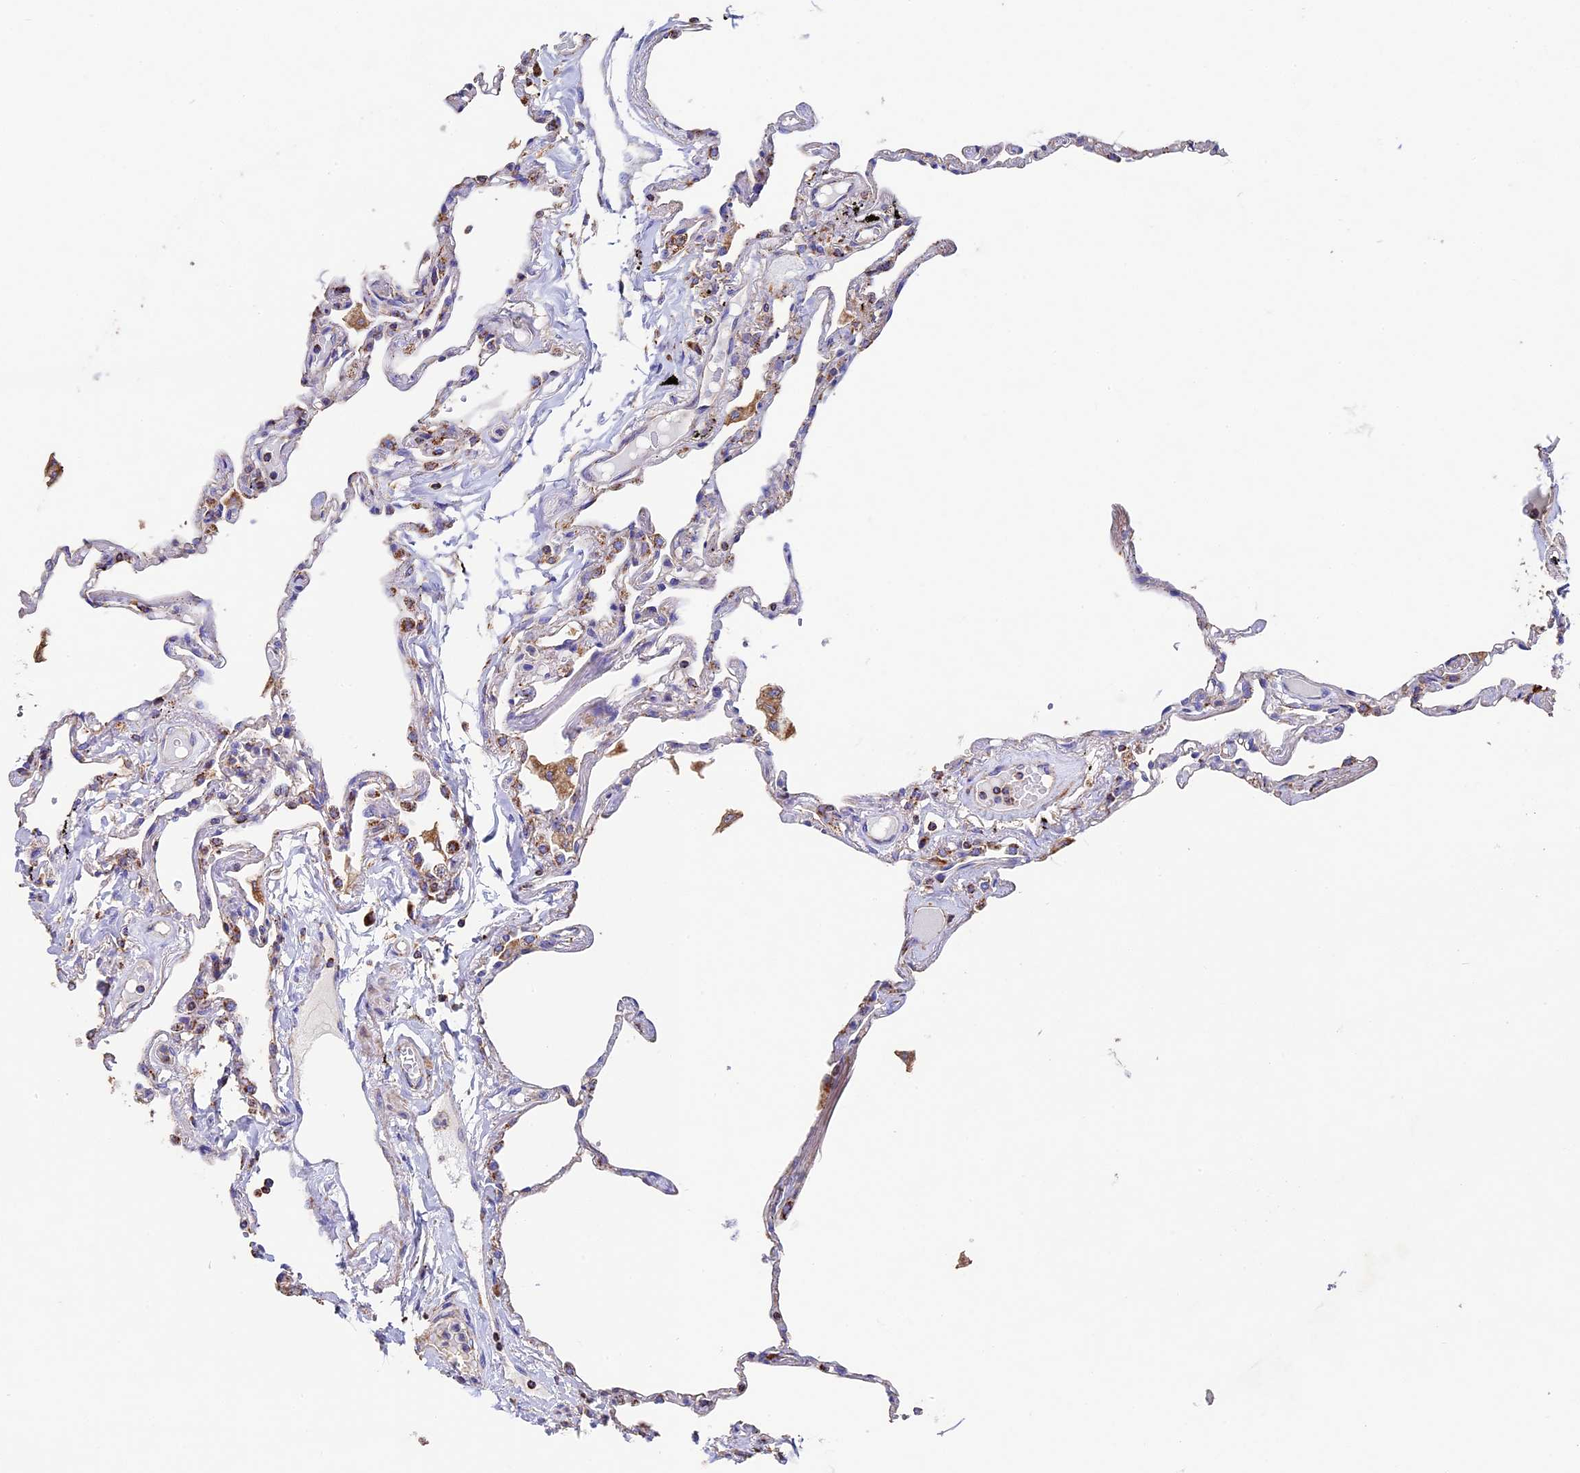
{"staining": {"intensity": "moderate", "quantity": "25%-75%", "location": "cytoplasmic/membranous"}, "tissue": "lung", "cell_type": "Alveolar cells", "image_type": "normal", "snomed": [{"axis": "morphology", "description": "Normal tissue, NOS"}, {"axis": "topography", "description": "Lung"}], "caption": "IHC histopathology image of unremarkable lung: human lung stained using immunohistochemistry (IHC) shows medium levels of moderate protein expression localized specifically in the cytoplasmic/membranous of alveolar cells, appearing as a cytoplasmic/membranous brown color.", "gene": "ADAT1", "patient": {"sex": "female", "age": 67}}